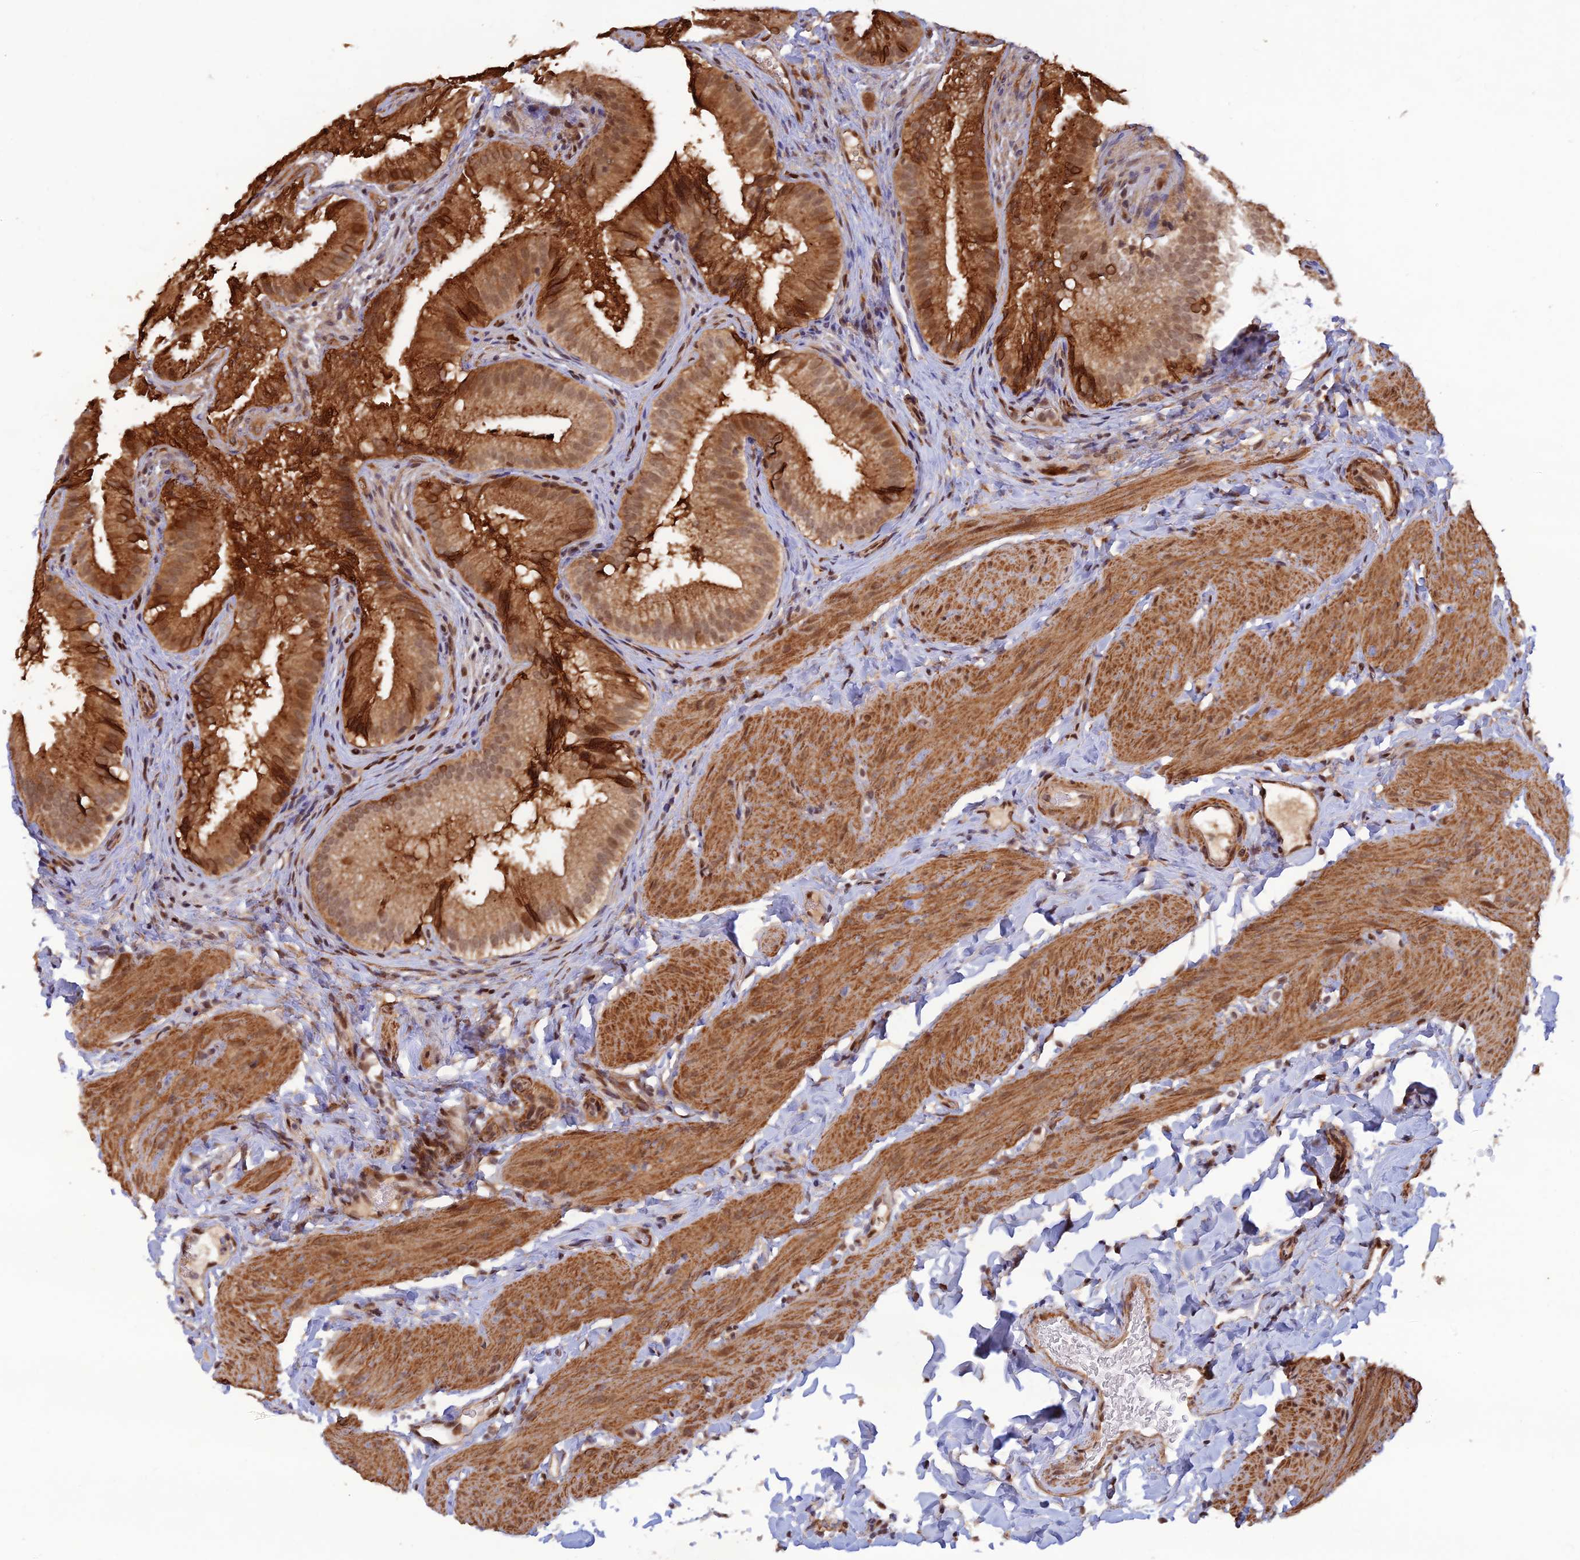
{"staining": {"intensity": "moderate", "quantity": ">75%", "location": "cytoplasmic/membranous"}, "tissue": "gallbladder", "cell_type": "Glandular cells", "image_type": "normal", "snomed": [{"axis": "morphology", "description": "Normal tissue, NOS"}, {"axis": "topography", "description": "Gallbladder"}], "caption": "This image shows immunohistochemistry (IHC) staining of unremarkable human gallbladder, with medium moderate cytoplasmic/membranous positivity in approximately >75% of glandular cells.", "gene": "ZNF565", "patient": {"sex": "female", "age": 30}}